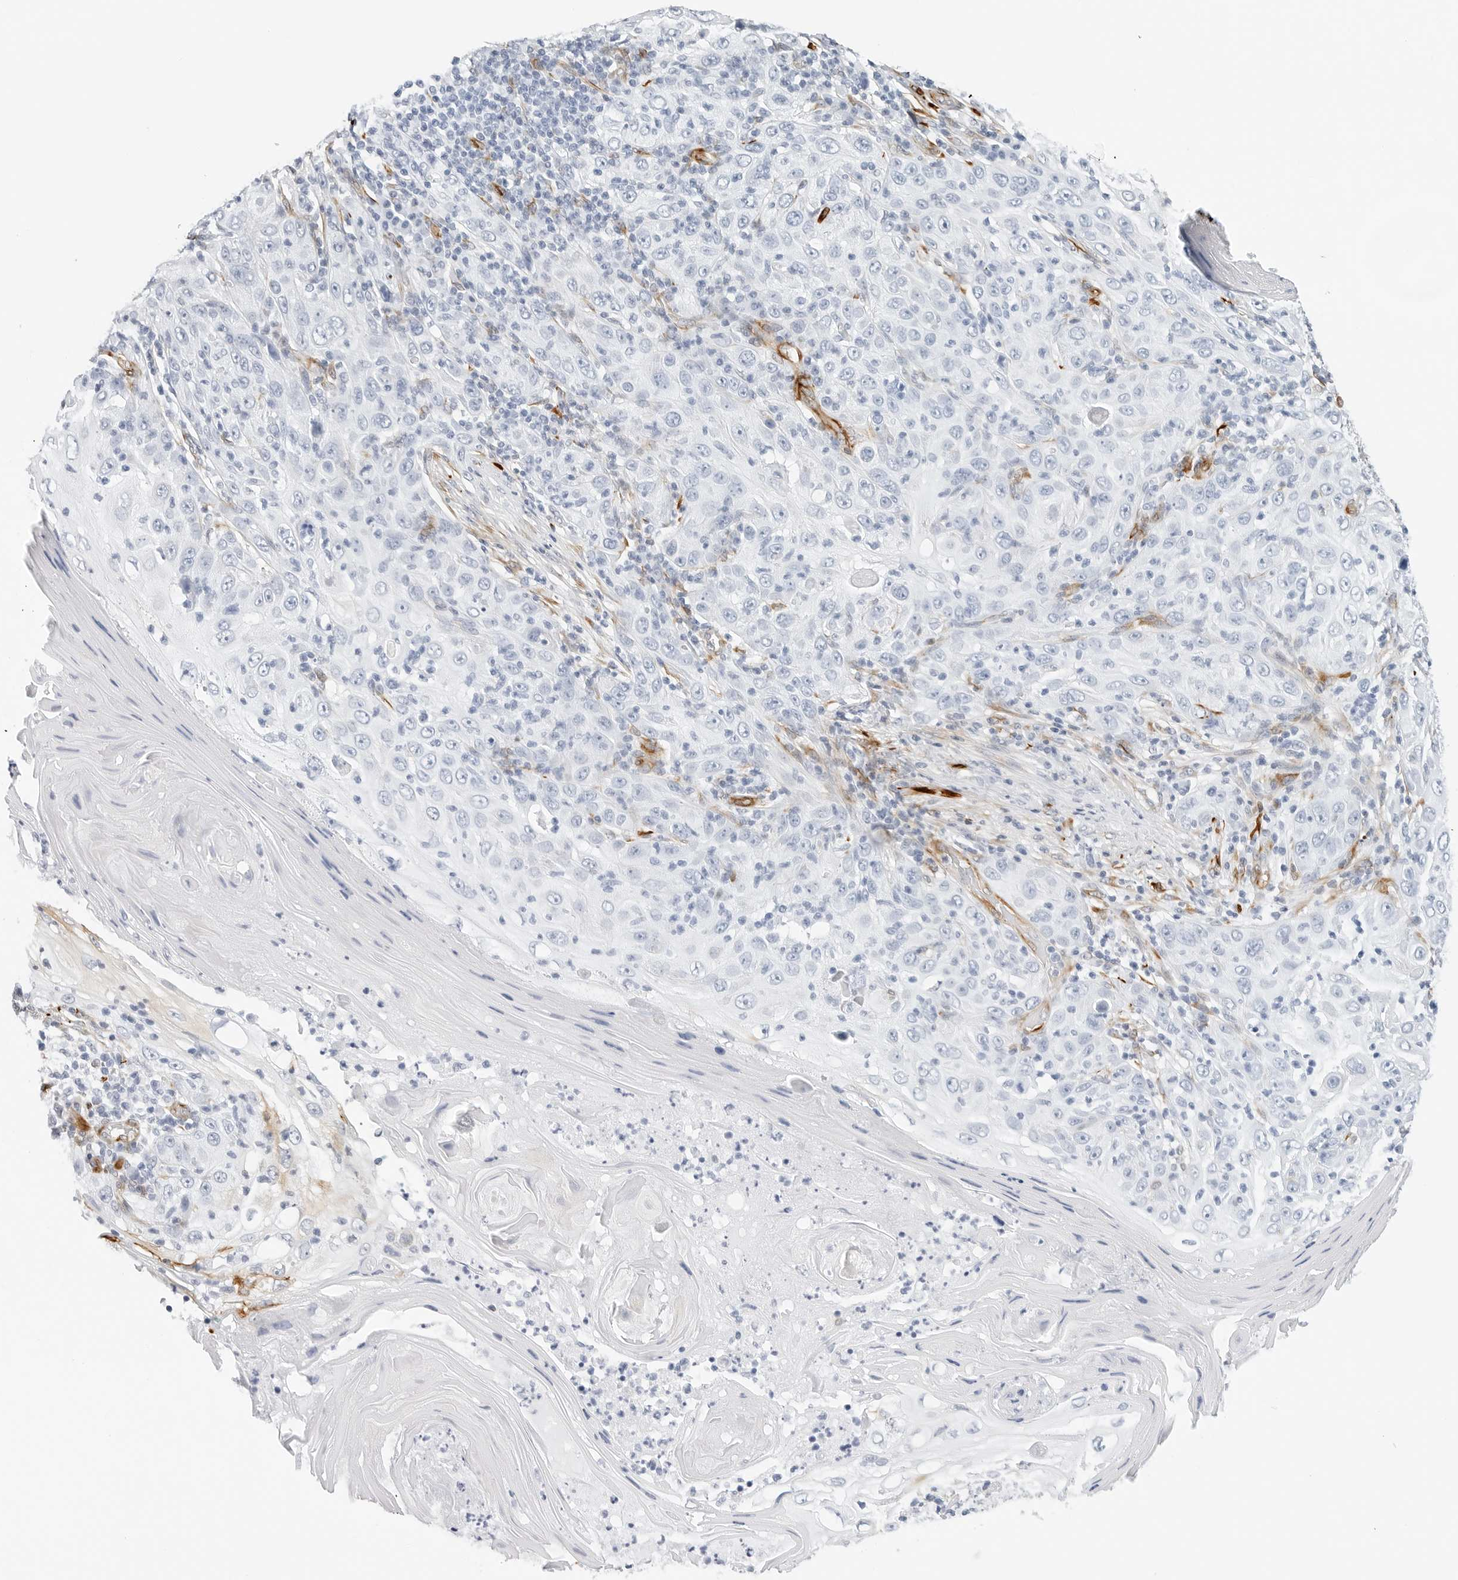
{"staining": {"intensity": "negative", "quantity": "none", "location": "none"}, "tissue": "skin cancer", "cell_type": "Tumor cells", "image_type": "cancer", "snomed": [{"axis": "morphology", "description": "Squamous cell carcinoma, NOS"}, {"axis": "topography", "description": "Skin"}], "caption": "Squamous cell carcinoma (skin) stained for a protein using IHC exhibits no staining tumor cells.", "gene": "NES", "patient": {"sex": "female", "age": 88}}